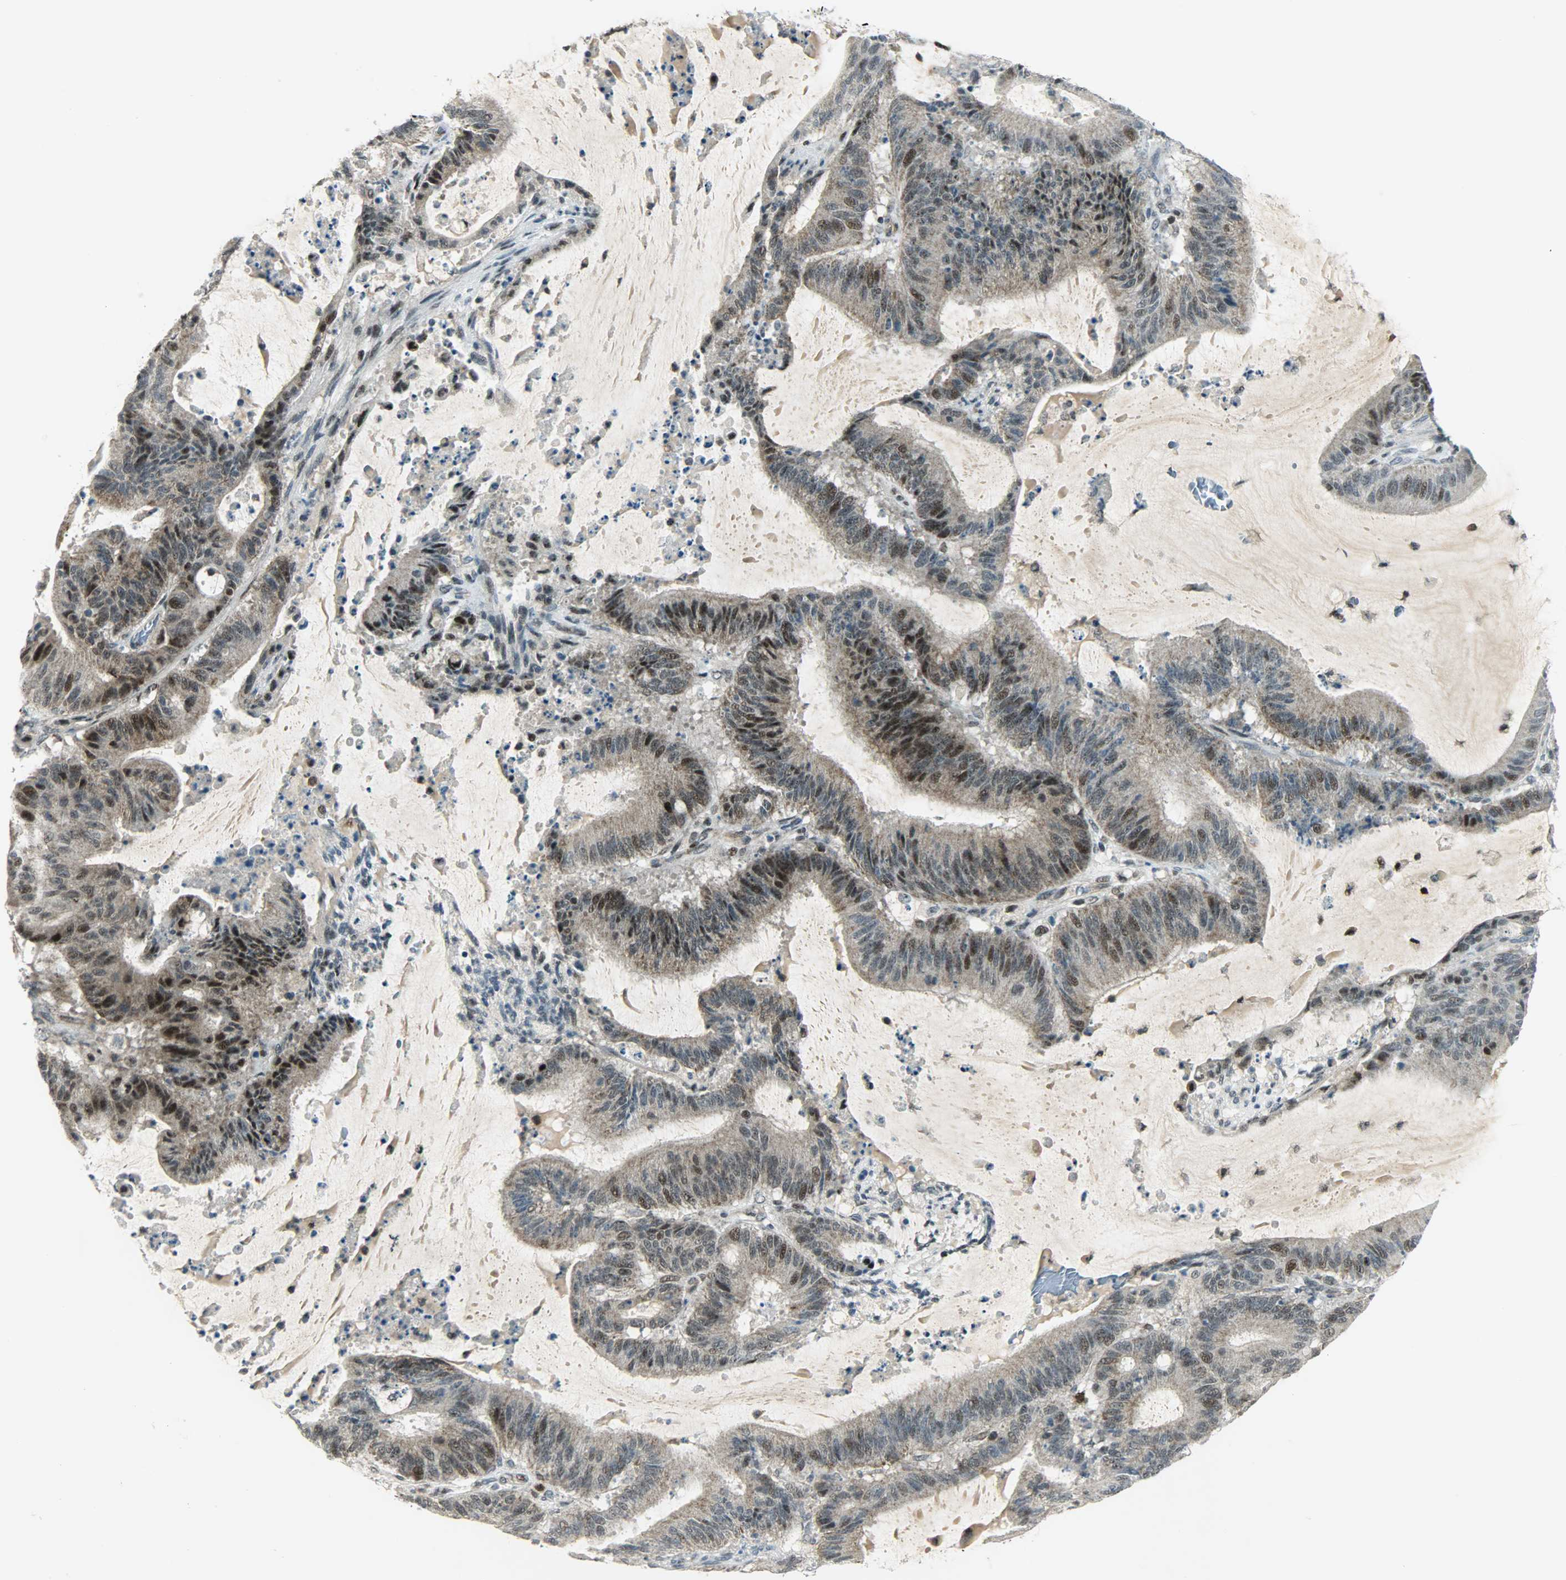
{"staining": {"intensity": "weak", "quantity": ">75%", "location": "cytoplasmic/membranous,nuclear"}, "tissue": "liver cancer", "cell_type": "Tumor cells", "image_type": "cancer", "snomed": [{"axis": "morphology", "description": "Cholangiocarcinoma"}, {"axis": "topography", "description": "Liver"}], "caption": "Human liver cholangiocarcinoma stained for a protein (brown) displays weak cytoplasmic/membranous and nuclear positive staining in approximately >75% of tumor cells.", "gene": "IL15", "patient": {"sex": "female", "age": 73}}